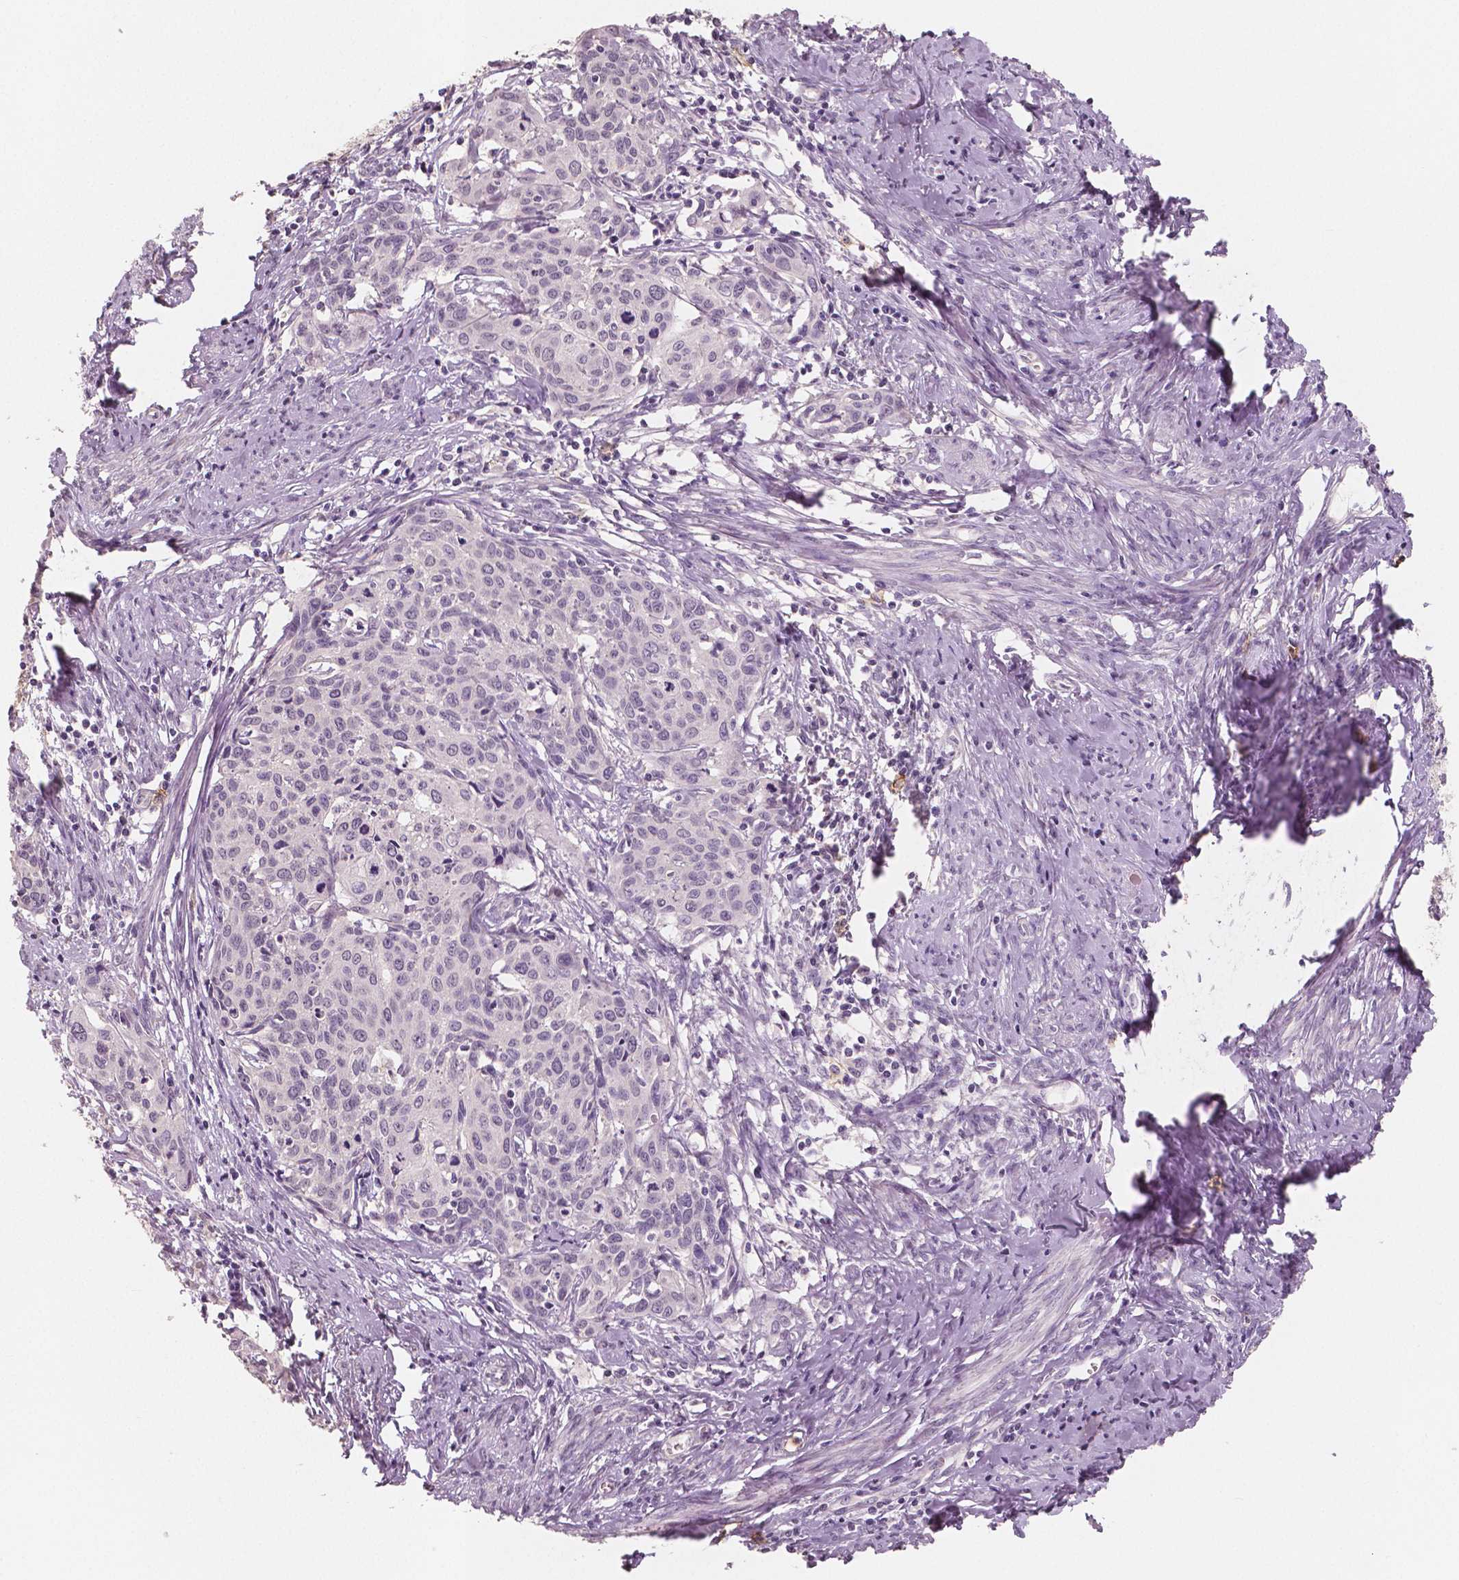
{"staining": {"intensity": "negative", "quantity": "none", "location": "none"}, "tissue": "cervical cancer", "cell_type": "Tumor cells", "image_type": "cancer", "snomed": [{"axis": "morphology", "description": "Squamous cell carcinoma, NOS"}, {"axis": "topography", "description": "Cervix"}], "caption": "Protein analysis of cervical cancer shows no significant expression in tumor cells.", "gene": "KIT", "patient": {"sex": "female", "age": 62}}